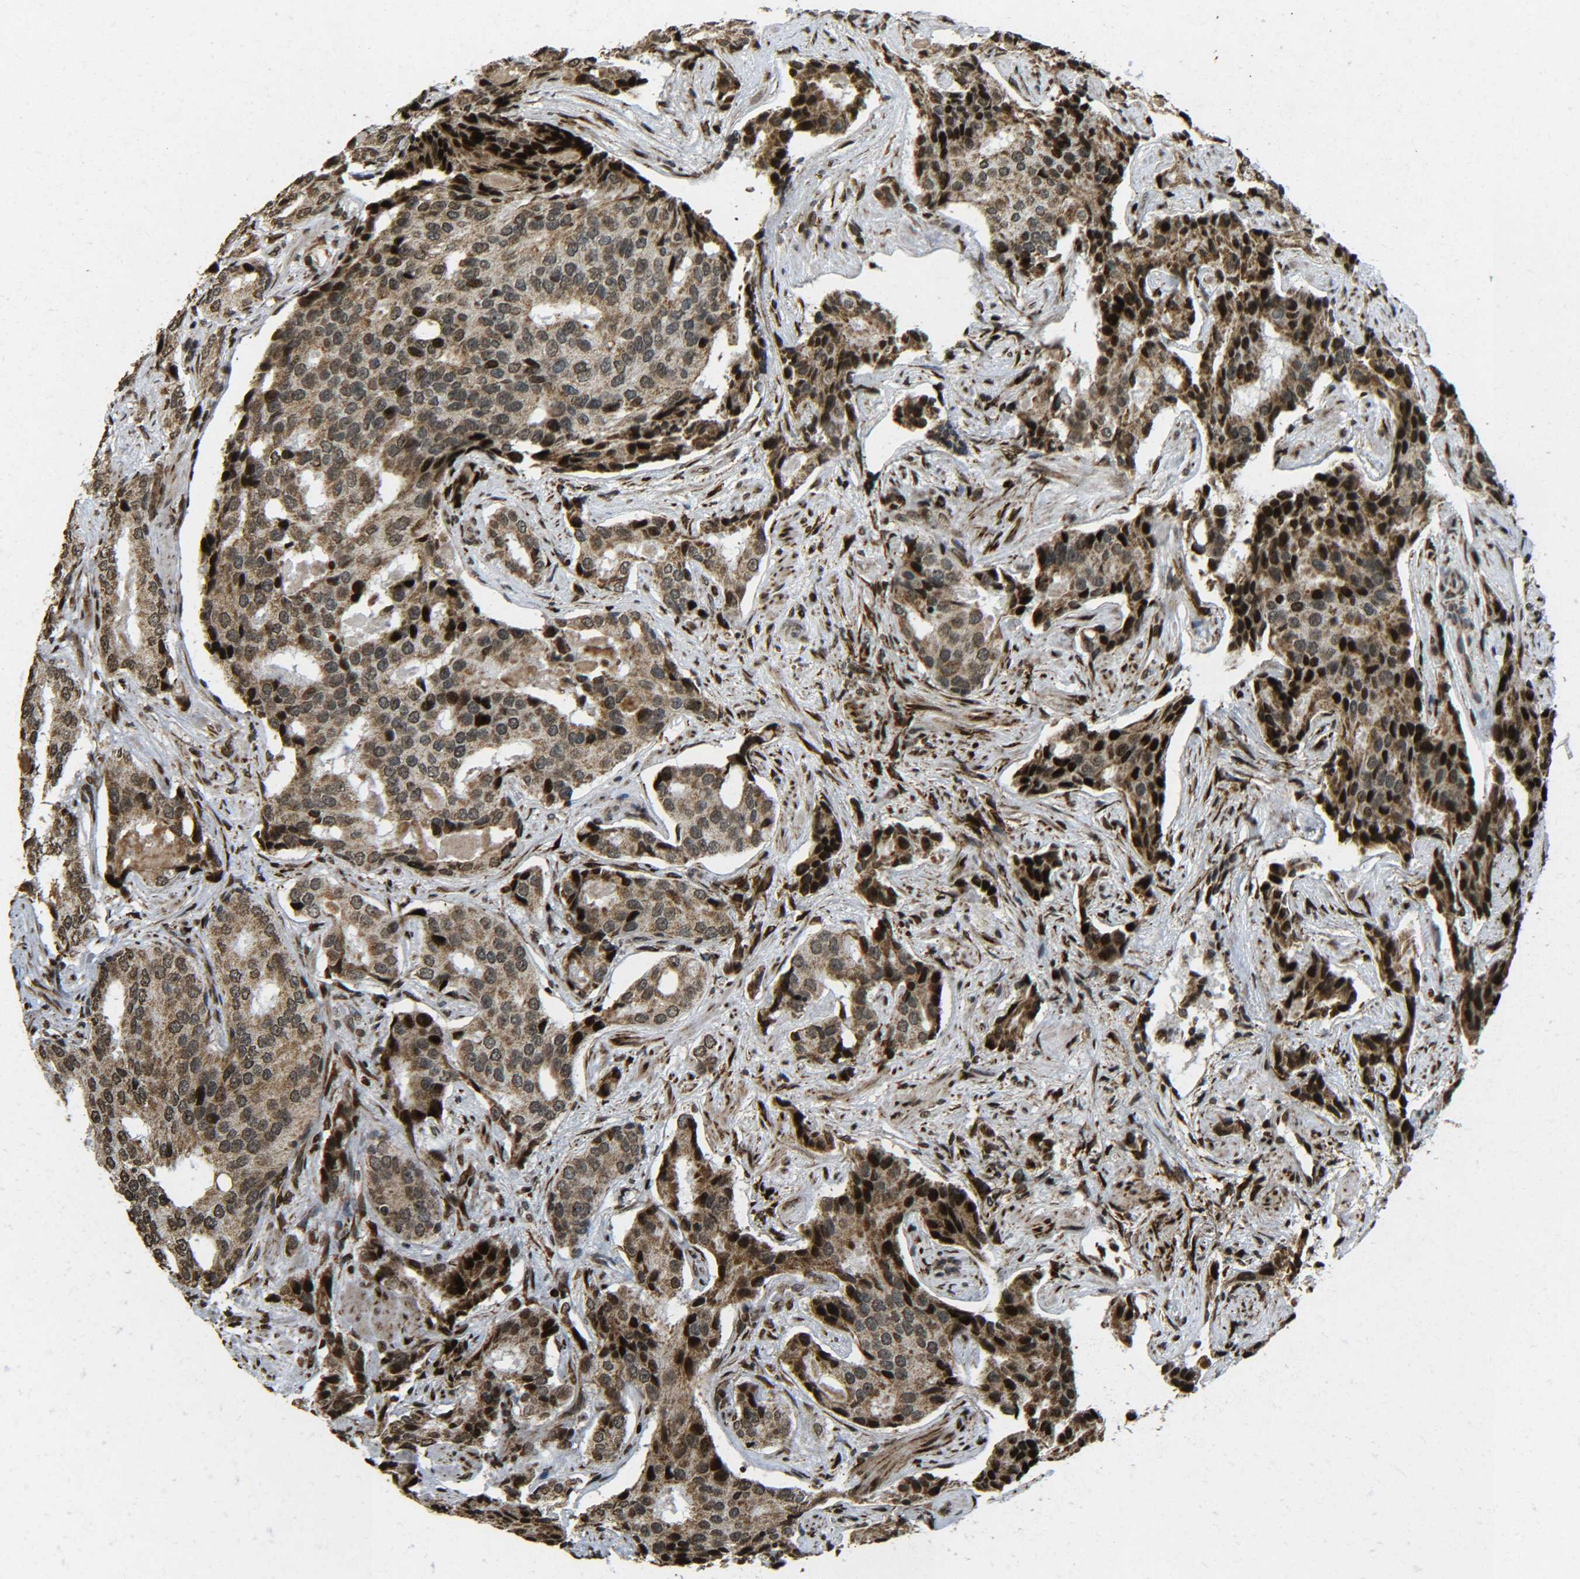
{"staining": {"intensity": "strong", "quantity": ">75%", "location": "cytoplasmic/membranous,nuclear"}, "tissue": "prostate cancer", "cell_type": "Tumor cells", "image_type": "cancer", "snomed": [{"axis": "morphology", "description": "Adenocarcinoma, High grade"}, {"axis": "topography", "description": "Prostate"}], "caption": "A photomicrograph of adenocarcinoma (high-grade) (prostate) stained for a protein demonstrates strong cytoplasmic/membranous and nuclear brown staining in tumor cells.", "gene": "NEUROG2", "patient": {"sex": "male", "age": 58}}